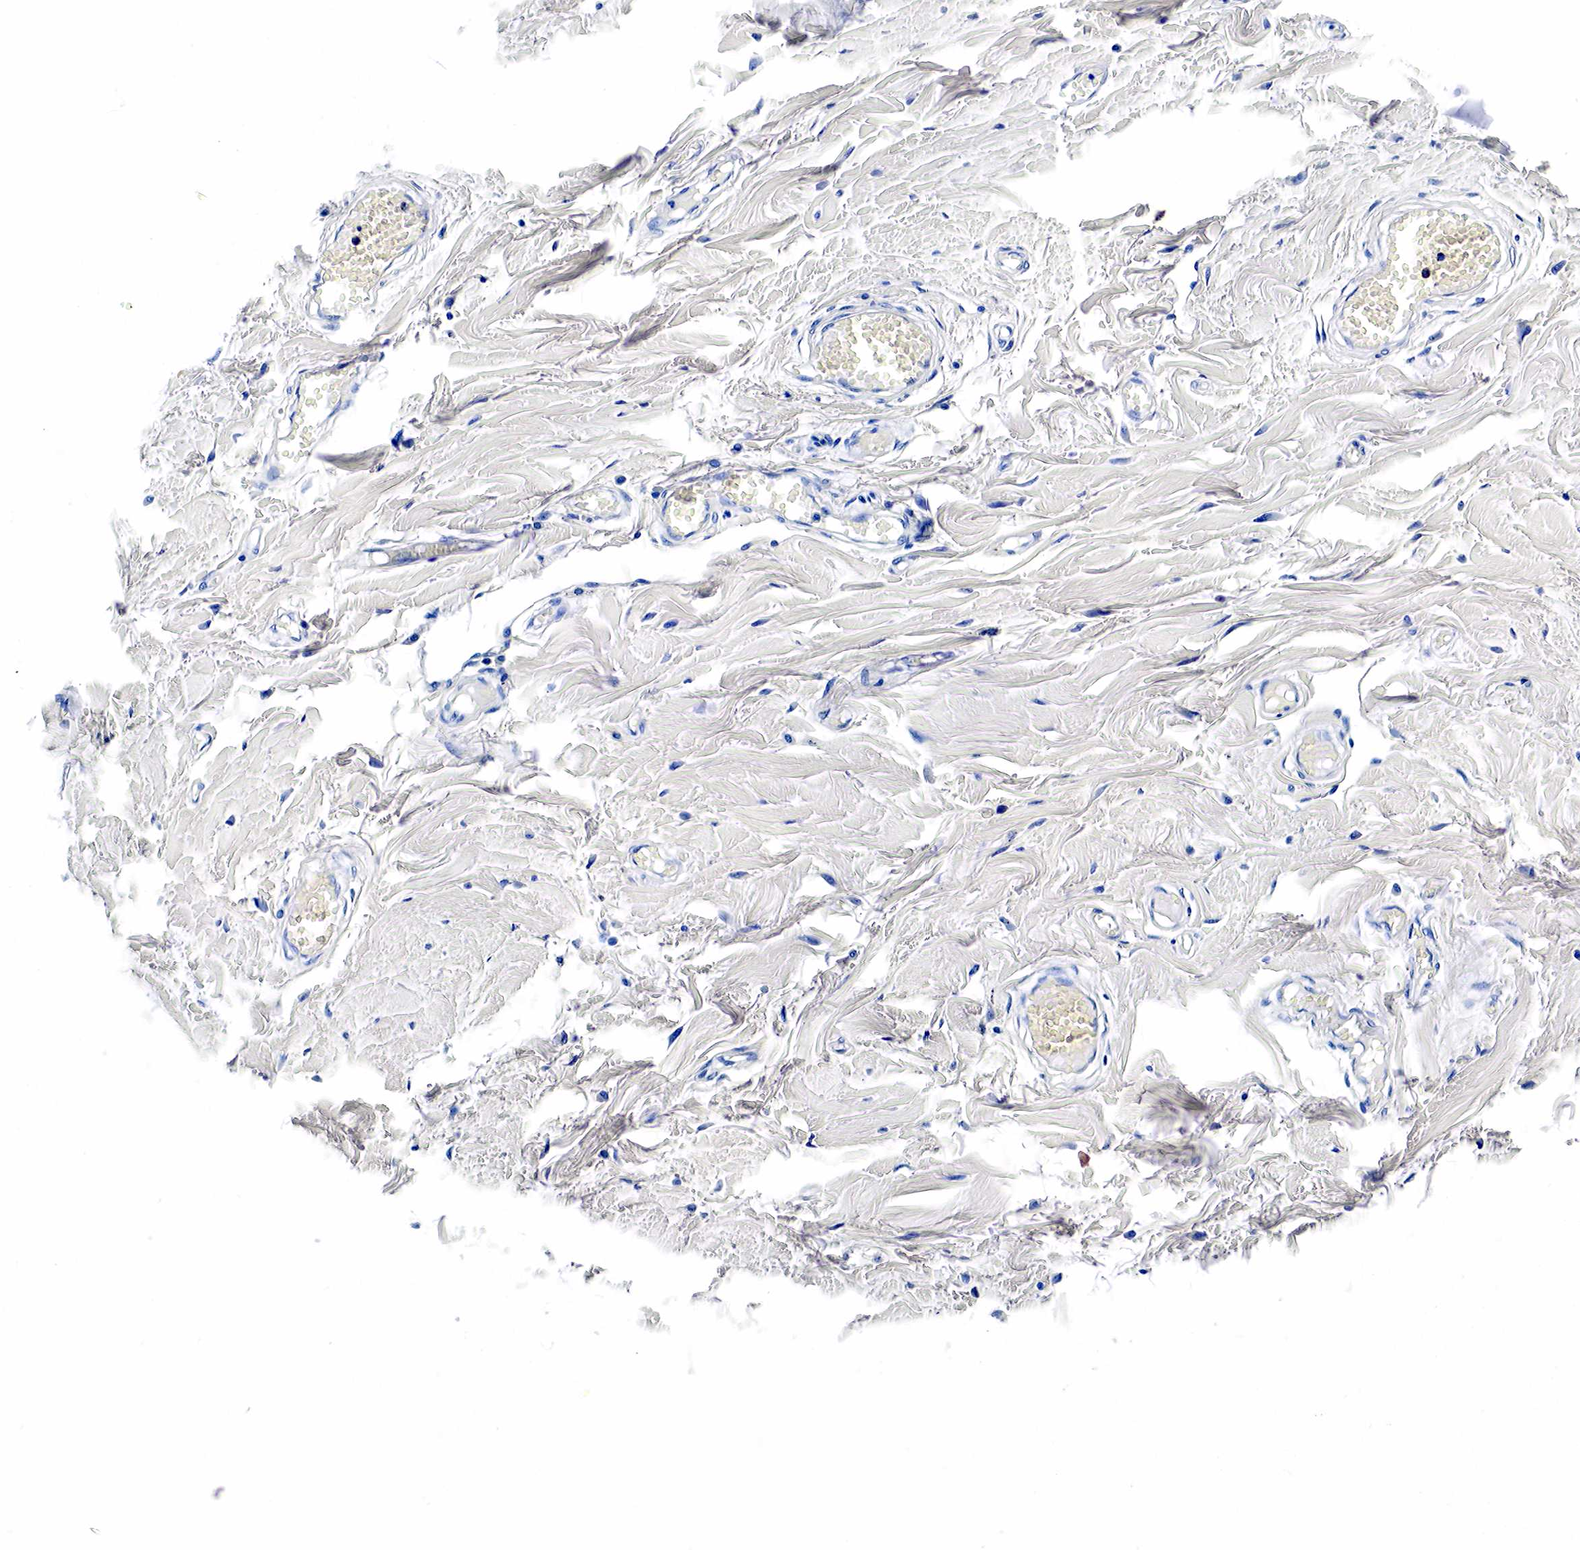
{"staining": {"intensity": "negative", "quantity": "none", "location": "none"}, "tissue": "adipose tissue", "cell_type": "Adipocytes", "image_type": "normal", "snomed": [{"axis": "morphology", "description": "Normal tissue, NOS"}, {"axis": "morphology", "description": "Sarcoma, NOS"}, {"axis": "topography", "description": "Skin"}, {"axis": "topography", "description": "Soft tissue"}], "caption": "This is a histopathology image of IHC staining of benign adipose tissue, which shows no positivity in adipocytes.", "gene": "GAST", "patient": {"sex": "female", "age": 51}}